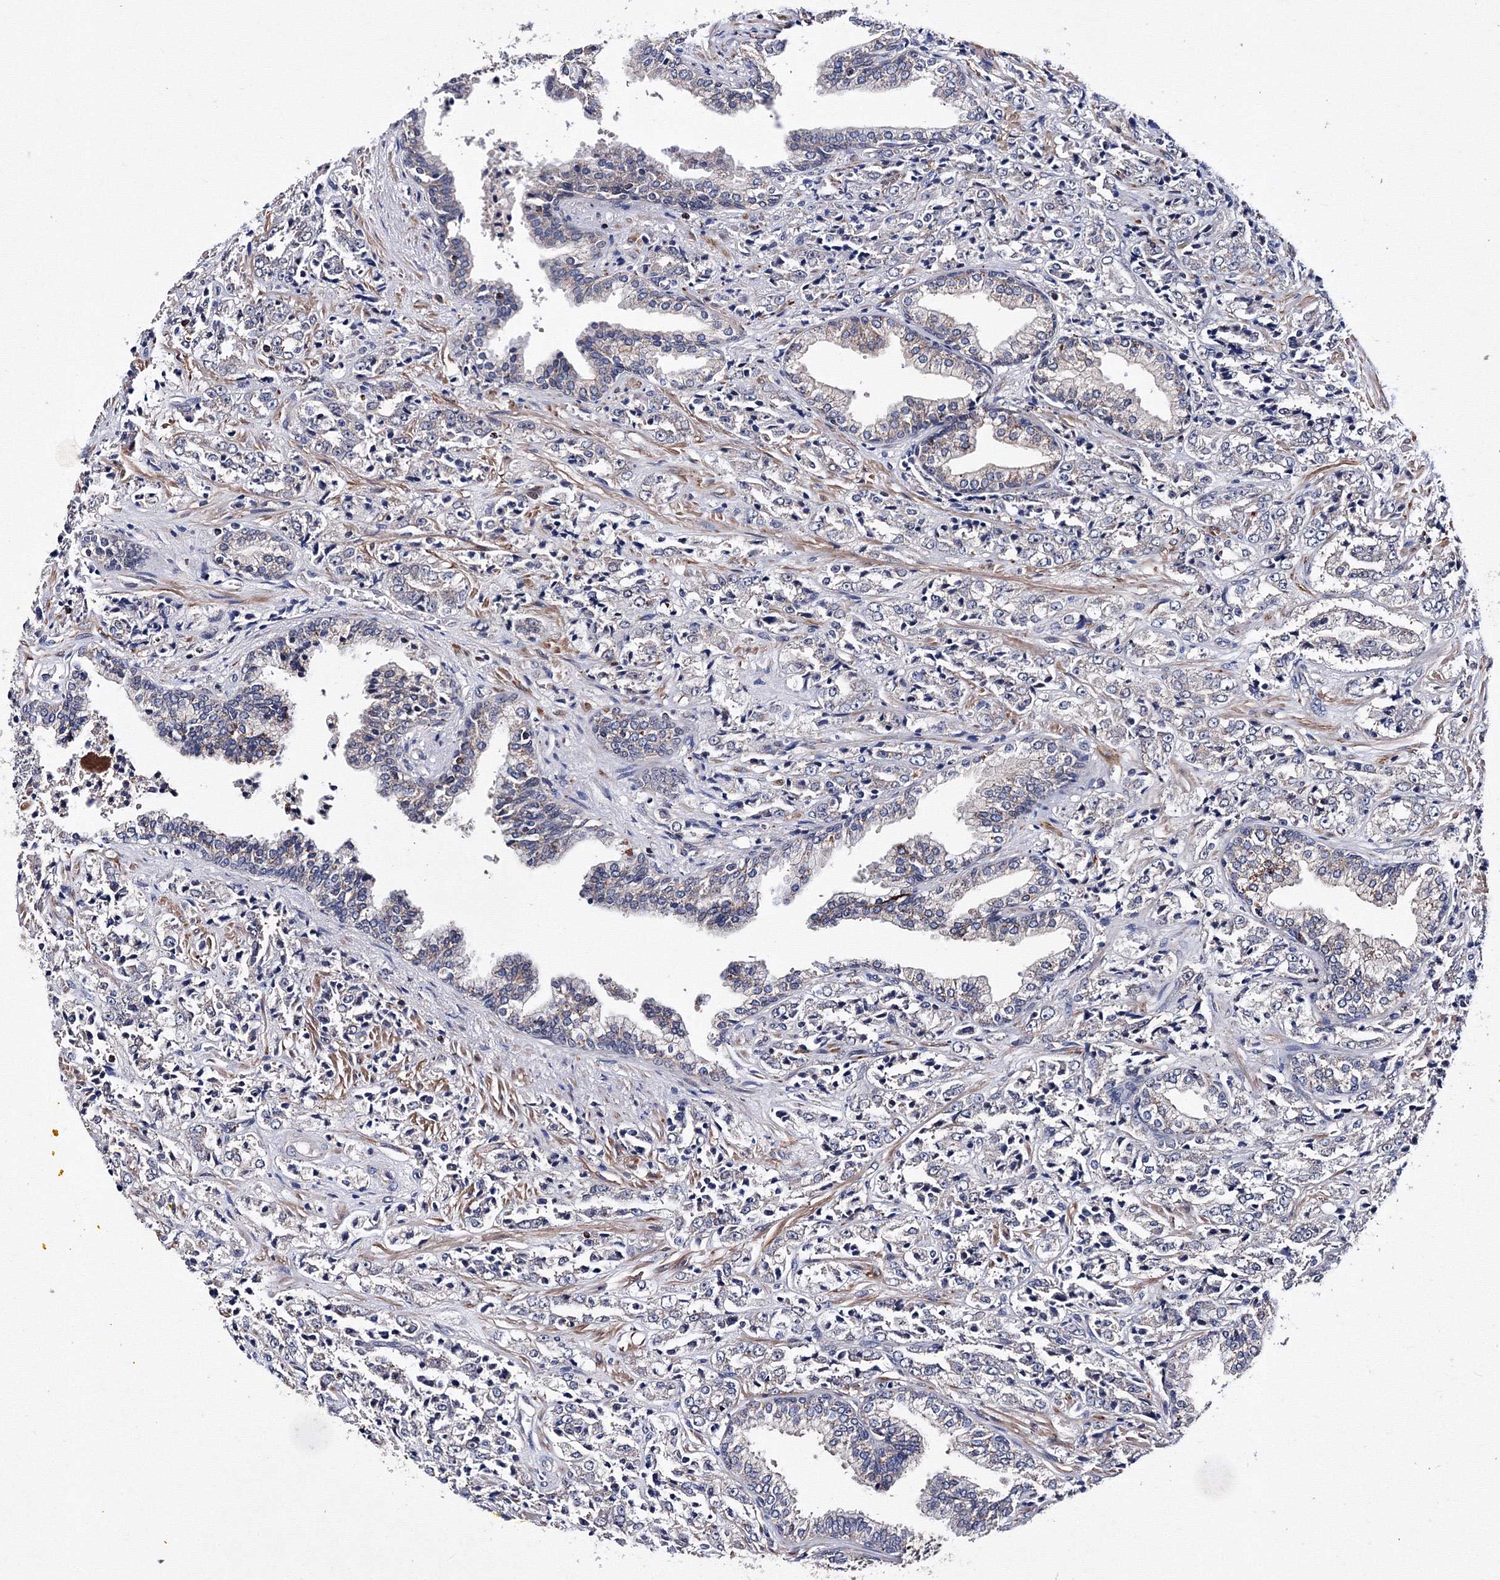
{"staining": {"intensity": "negative", "quantity": "none", "location": "none"}, "tissue": "prostate cancer", "cell_type": "Tumor cells", "image_type": "cancer", "snomed": [{"axis": "morphology", "description": "Adenocarcinoma, High grade"}, {"axis": "topography", "description": "Prostate"}], "caption": "Tumor cells show no significant positivity in prostate adenocarcinoma (high-grade).", "gene": "PHYKPL", "patient": {"sex": "male", "age": 71}}